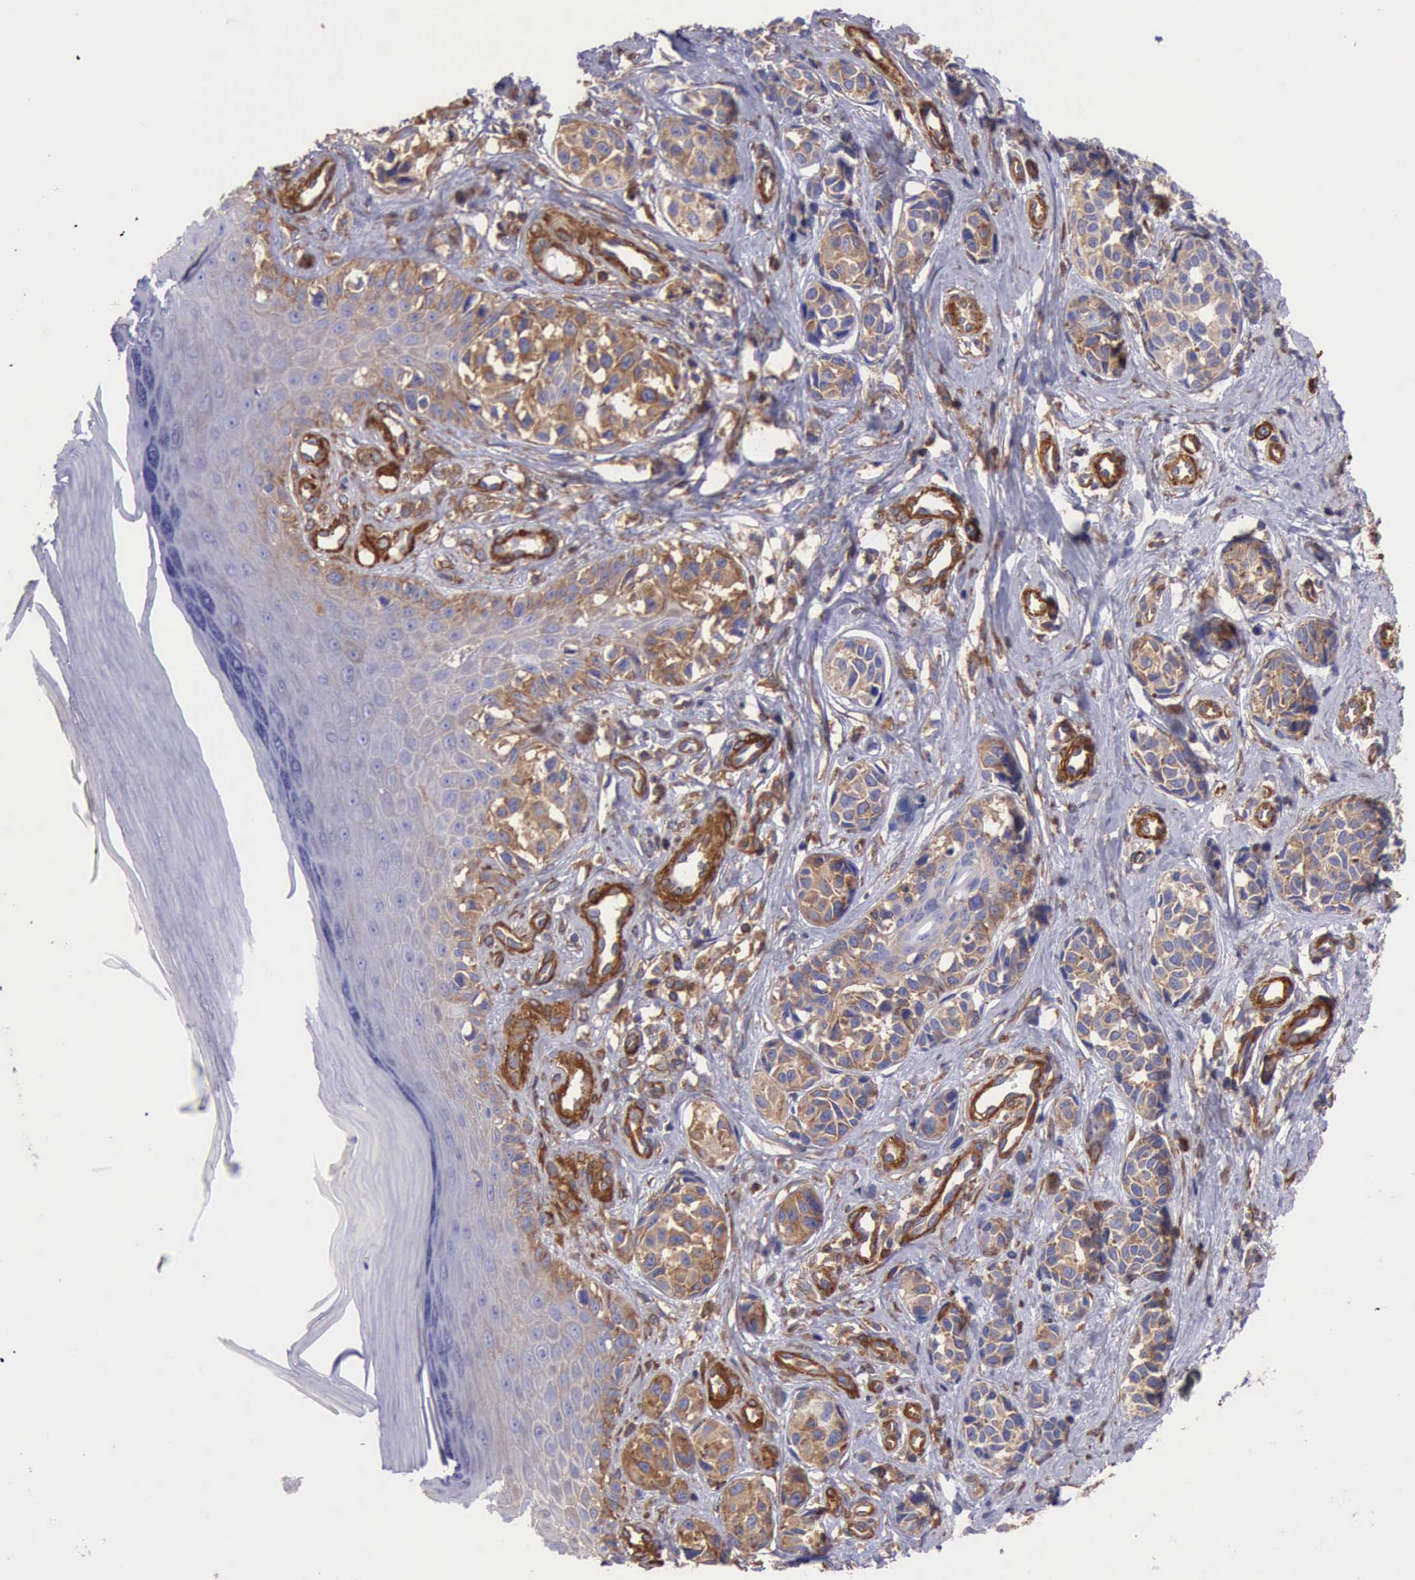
{"staining": {"intensity": "moderate", "quantity": ">75%", "location": "cytoplasmic/membranous"}, "tissue": "melanoma", "cell_type": "Tumor cells", "image_type": "cancer", "snomed": [{"axis": "morphology", "description": "Malignant melanoma, NOS"}, {"axis": "topography", "description": "Skin"}], "caption": "Immunohistochemical staining of melanoma reveals medium levels of moderate cytoplasmic/membranous protein staining in approximately >75% of tumor cells.", "gene": "FLNA", "patient": {"sex": "male", "age": 79}}